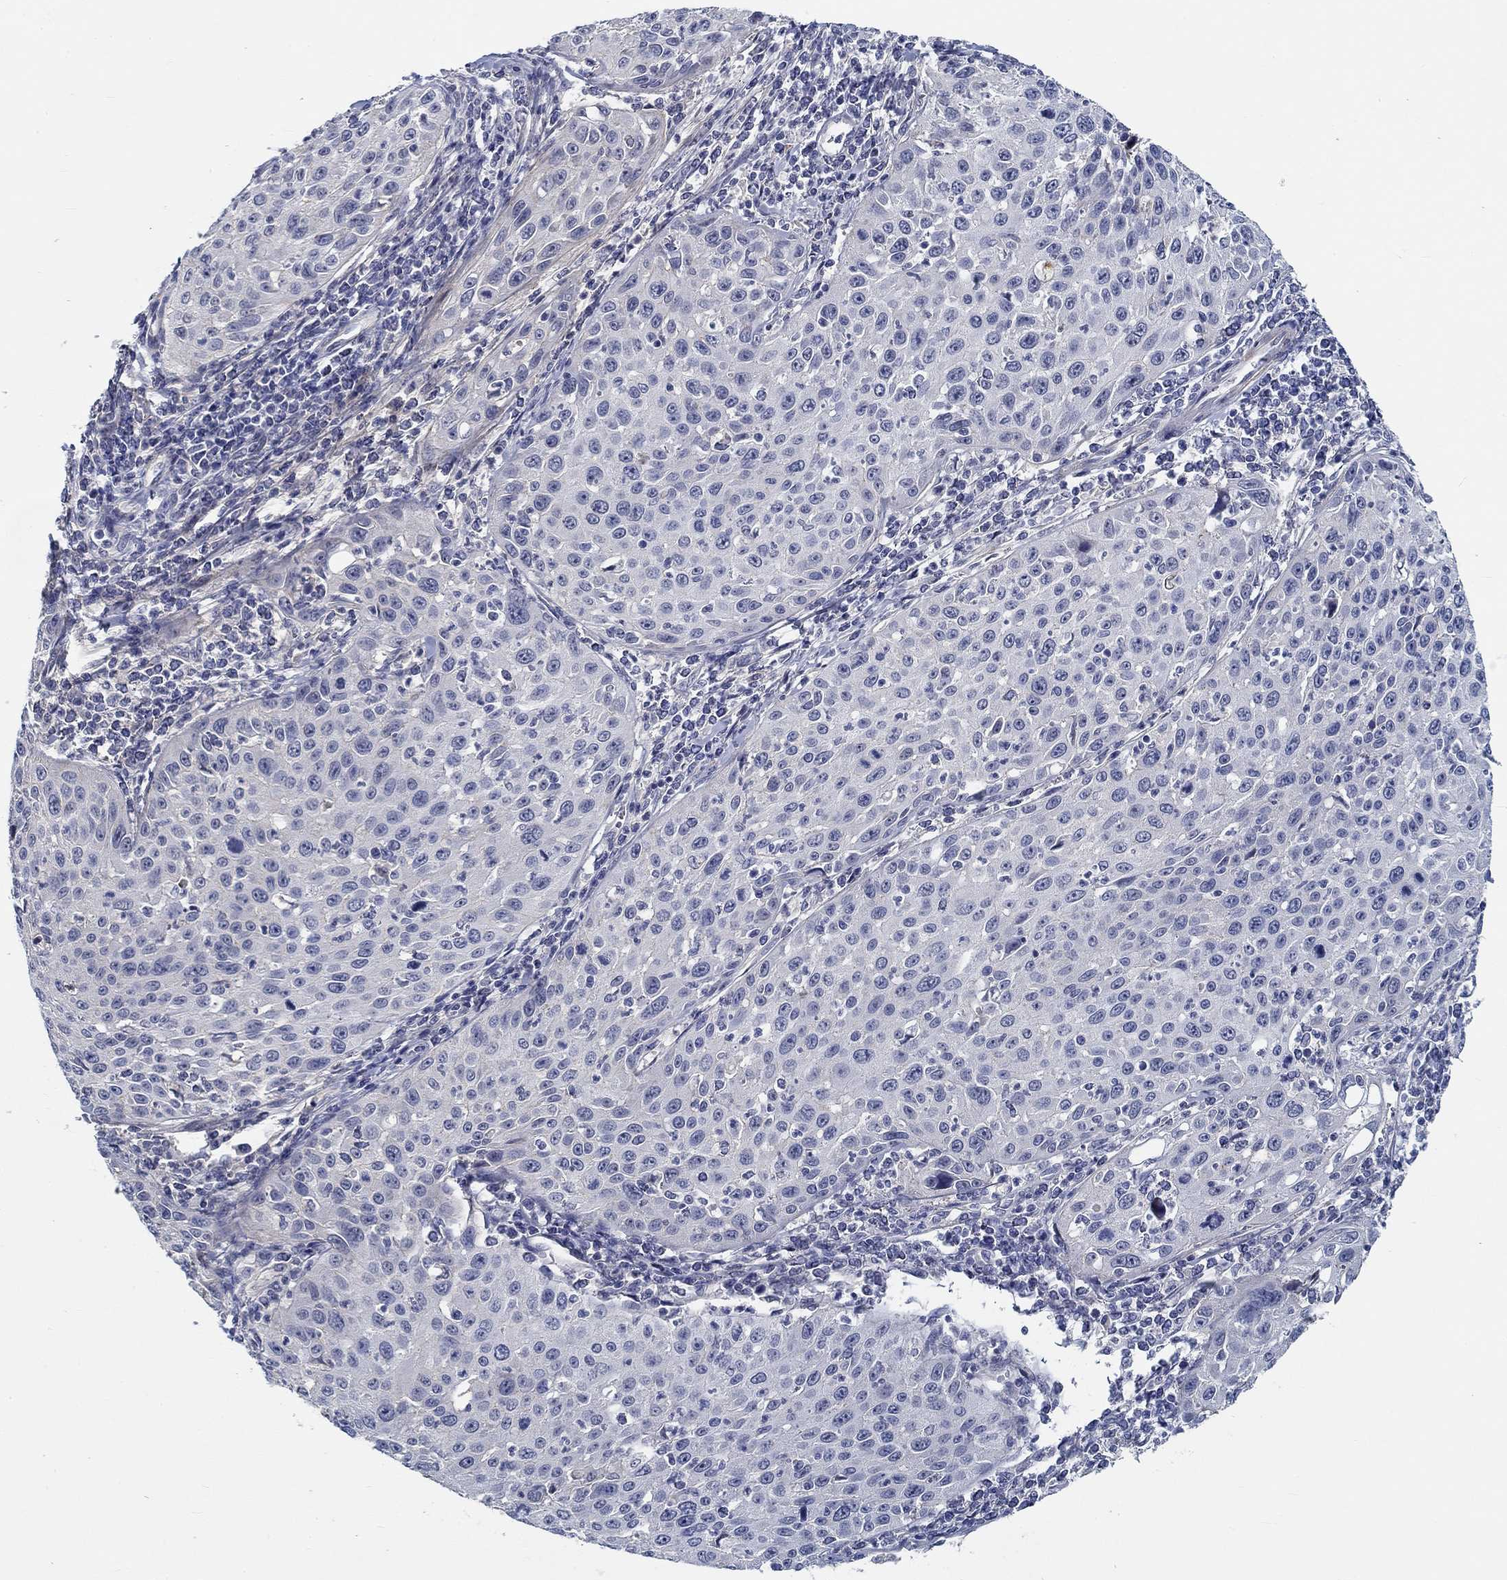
{"staining": {"intensity": "negative", "quantity": "none", "location": "none"}, "tissue": "cervical cancer", "cell_type": "Tumor cells", "image_type": "cancer", "snomed": [{"axis": "morphology", "description": "Squamous cell carcinoma, NOS"}, {"axis": "topography", "description": "Cervix"}], "caption": "Image shows no protein expression in tumor cells of squamous cell carcinoma (cervical) tissue.", "gene": "MYBPC1", "patient": {"sex": "female", "age": 26}}